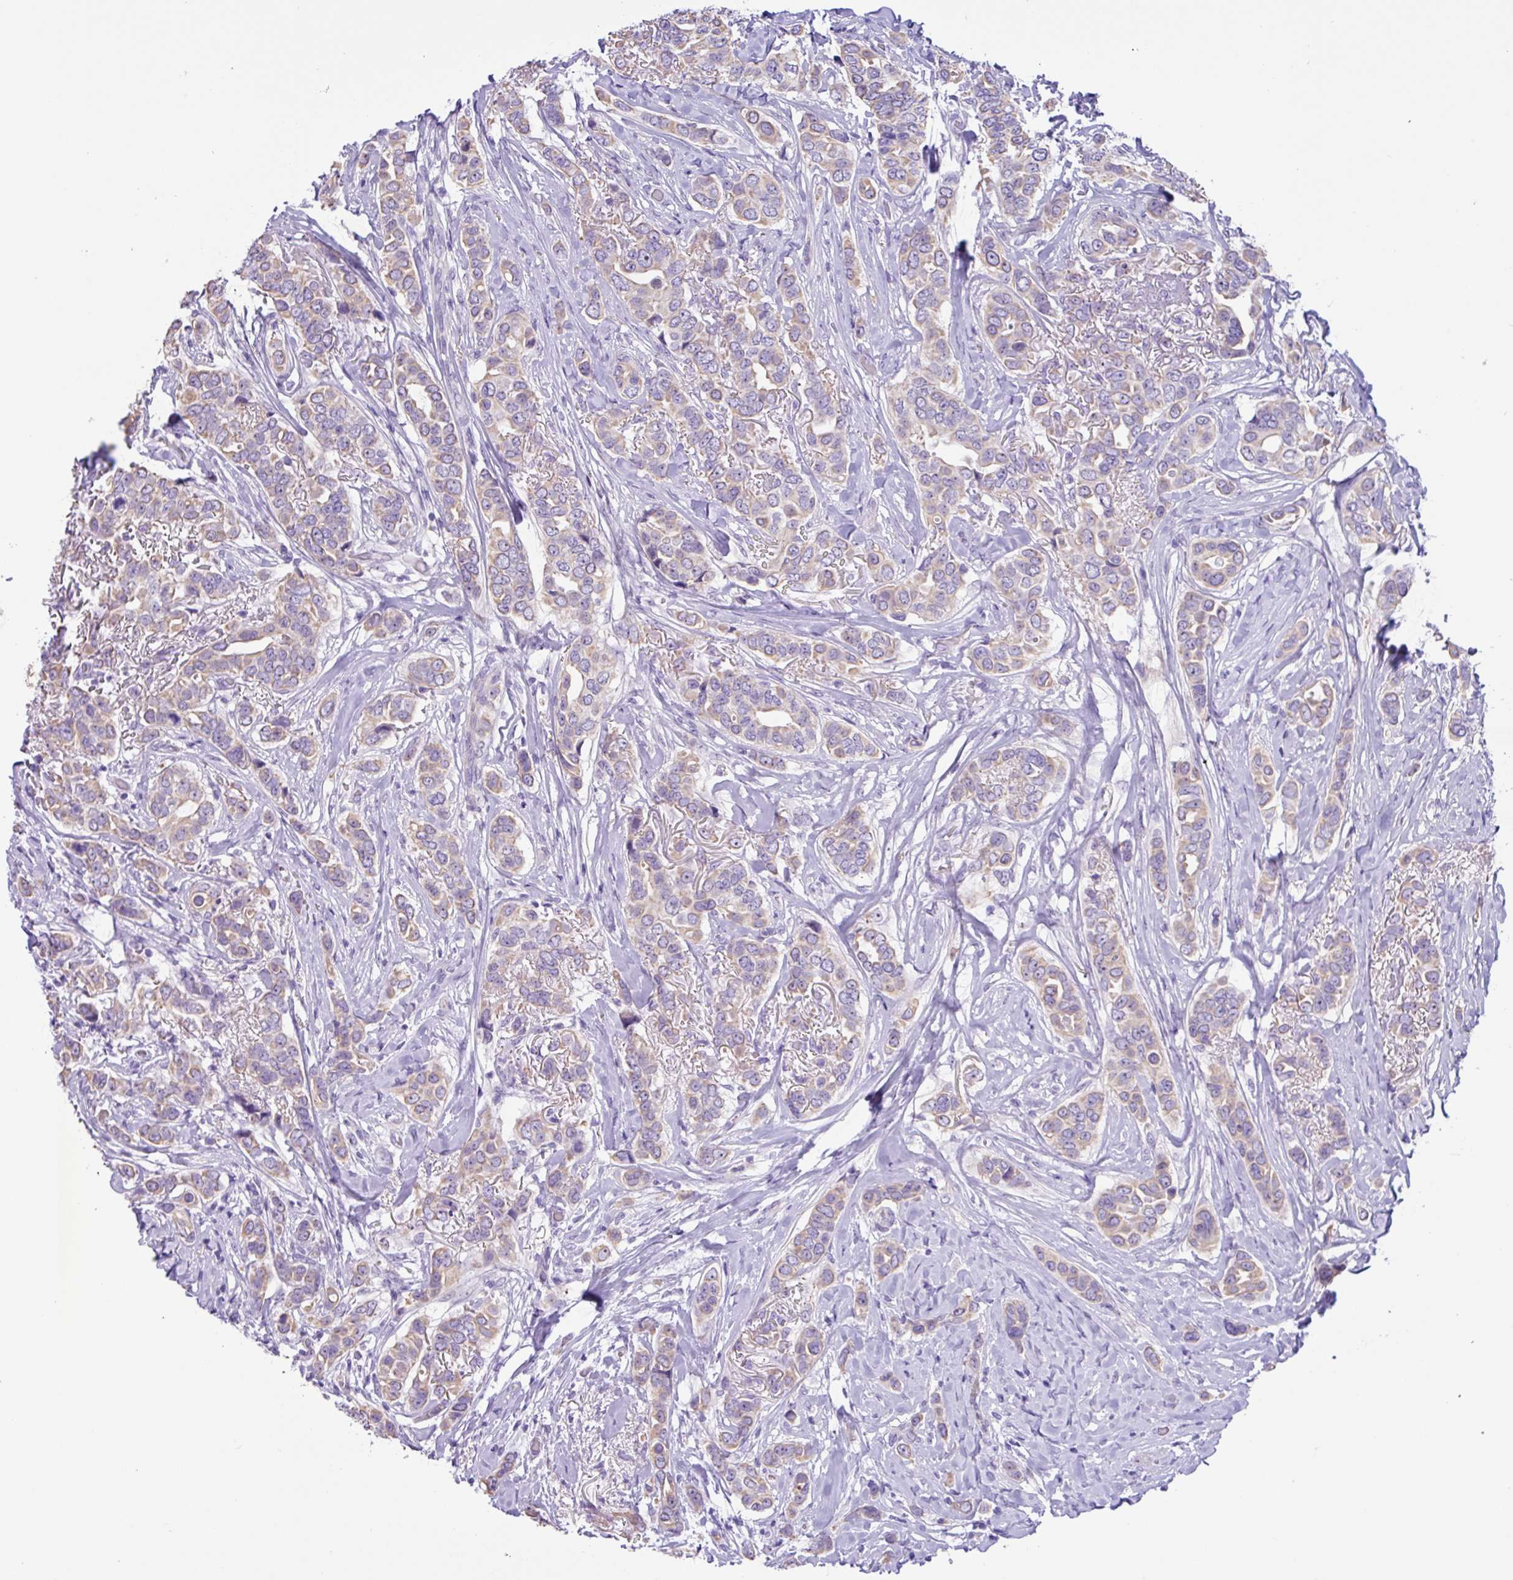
{"staining": {"intensity": "weak", "quantity": "<25%", "location": "cytoplasmic/membranous"}, "tissue": "breast cancer", "cell_type": "Tumor cells", "image_type": "cancer", "snomed": [{"axis": "morphology", "description": "Lobular carcinoma"}, {"axis": "topography", "description": "Breast"}], "caption": "Image shows no protein expression in tumor cells of breast cancer (lobular carcinoma) tissue. (DAB (3,3'-diaminobenzidine) immunohistochemistry (IHC) with hematoxylin counter stain).", "gene": "MRM2", "patient": {"sex": "female", "age": 51}}